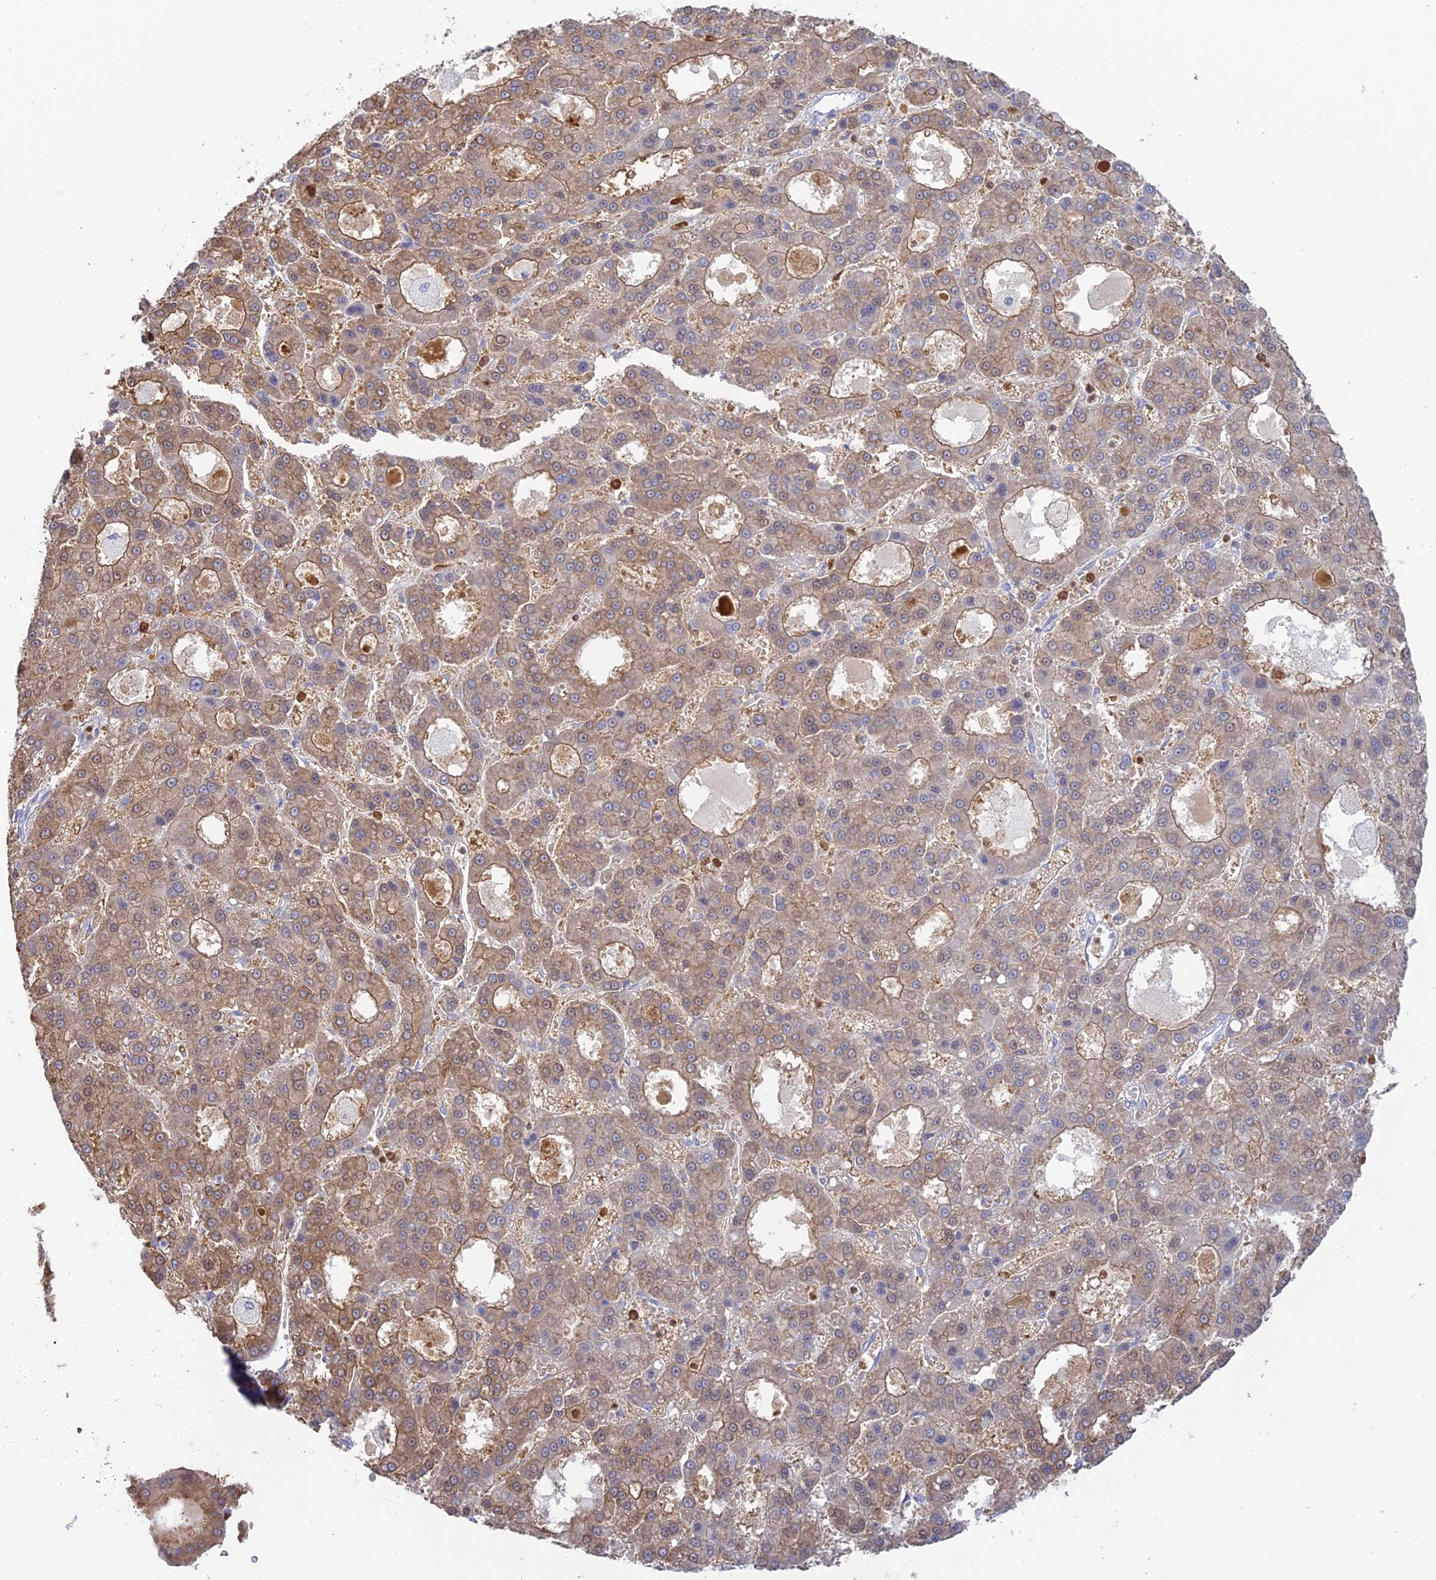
{"staining": {"intensity": "weak", "quantity": "25%-75%", "location": "cytoplasmic/membranous"}, "tissue": "liver cancer", "cell_type": "Tumor cells", "image_type": "cancer", "snomed": [{"axis": "morphology", "description": "Carcinoma, Hepatocellular, NOS"}, {"axis": "topography", "description": "Liver"}], "caption": "Brown immunohistochemical staining in hepatocellular carcinoma (liver) demonstrates weak cytoplasmic/membranous staining in approximately 25%-75% of tumor cells.", "gene": "PGBD4", "patient": {"sex": "male", "age": 70}}